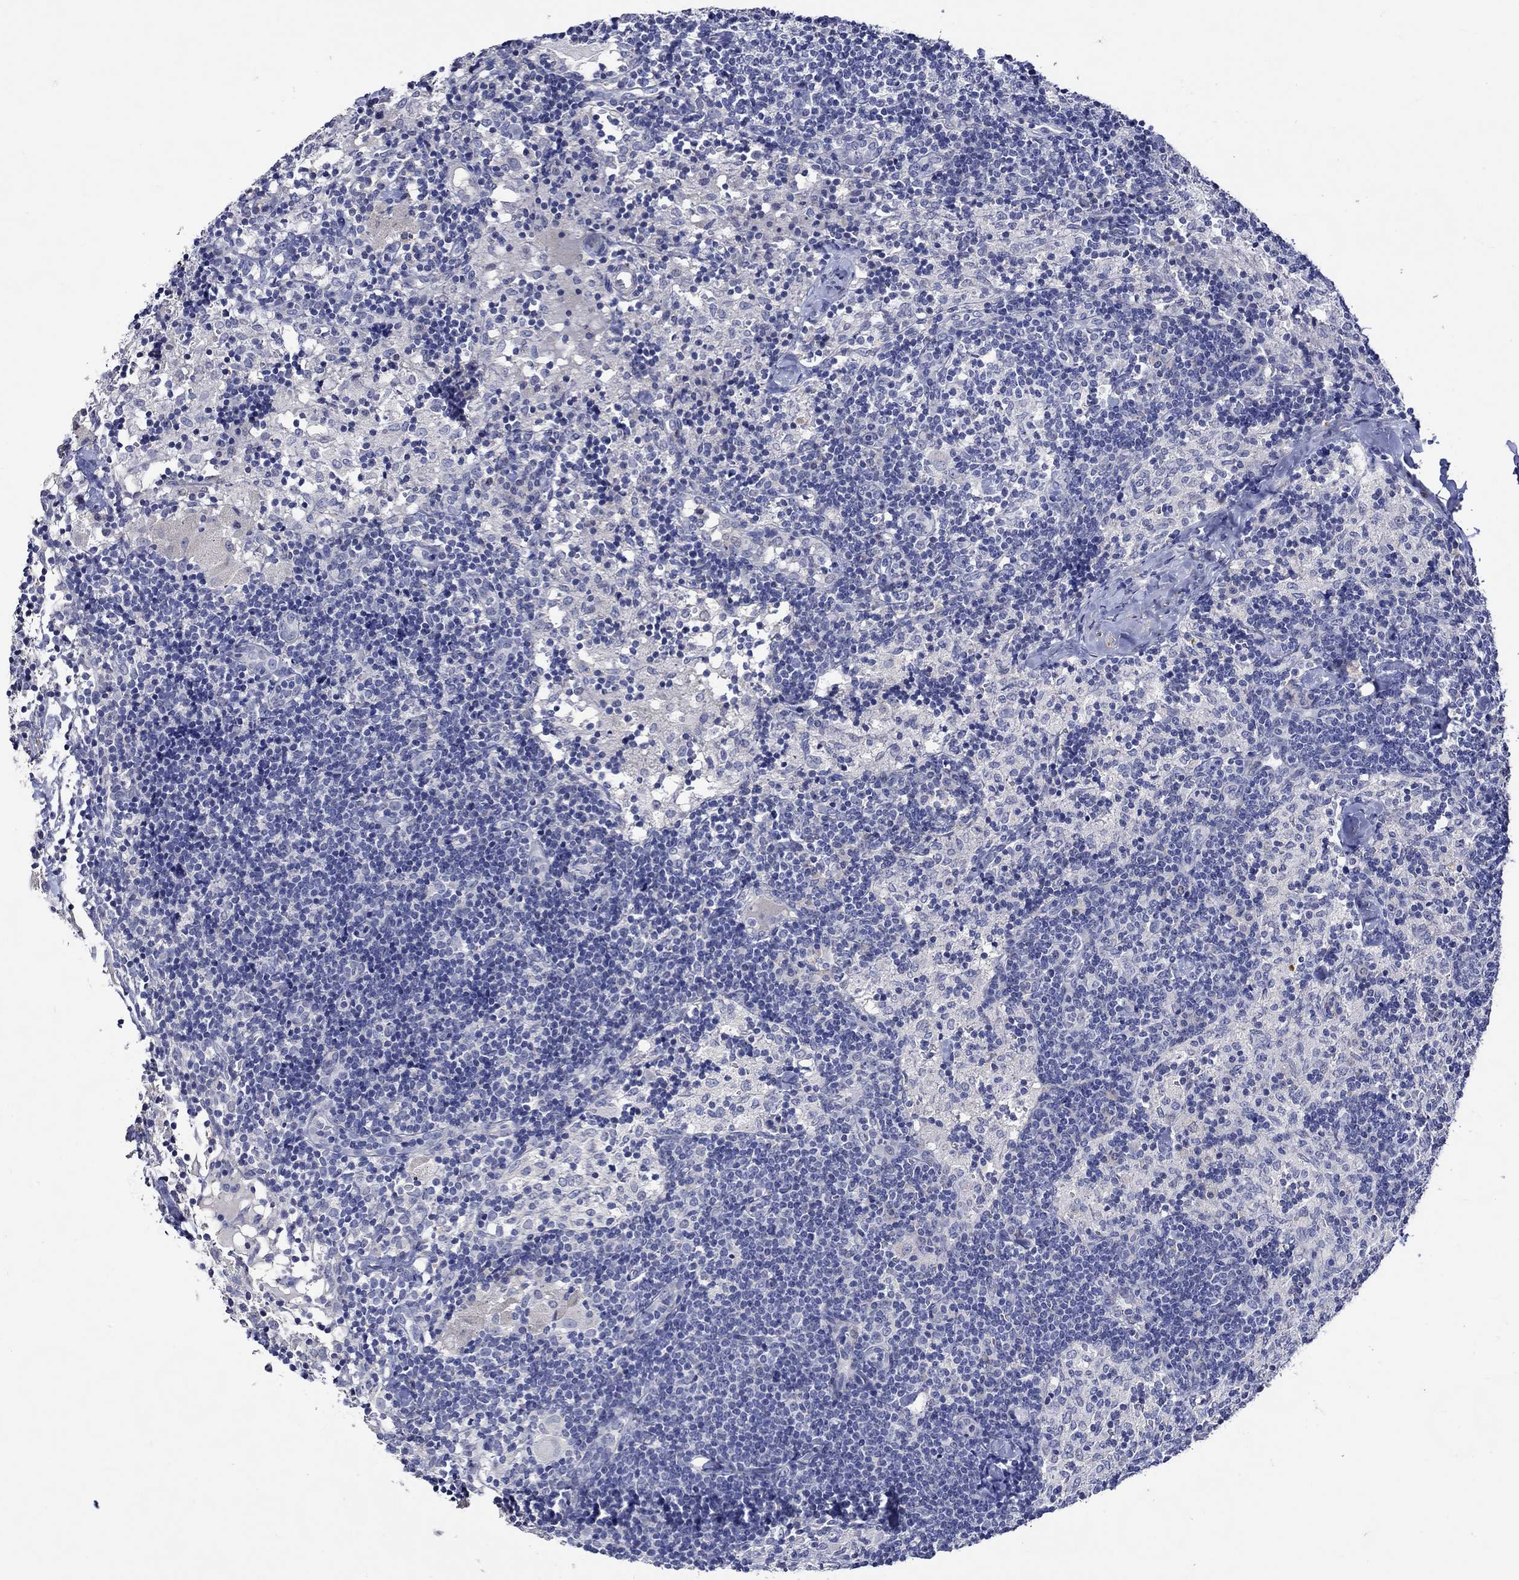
{"staining": {"intensity": "negative", "quantity": "none", "location": "none"}, "tissue": "lymph node", "cell_type": "Germinal center cells", "image_type": "normal", "snomed": [{"axis": "morphology", "description": "Normal tissue, NOS"}, {"axis": "topography", "description": "Lymph node"}], "caption": "Lymph node stained for a protein using immunohistochemistry reveals no expression germinal center cells.", "gene": "CRYAB", "patient": {"sex": "female", "age": 52}}